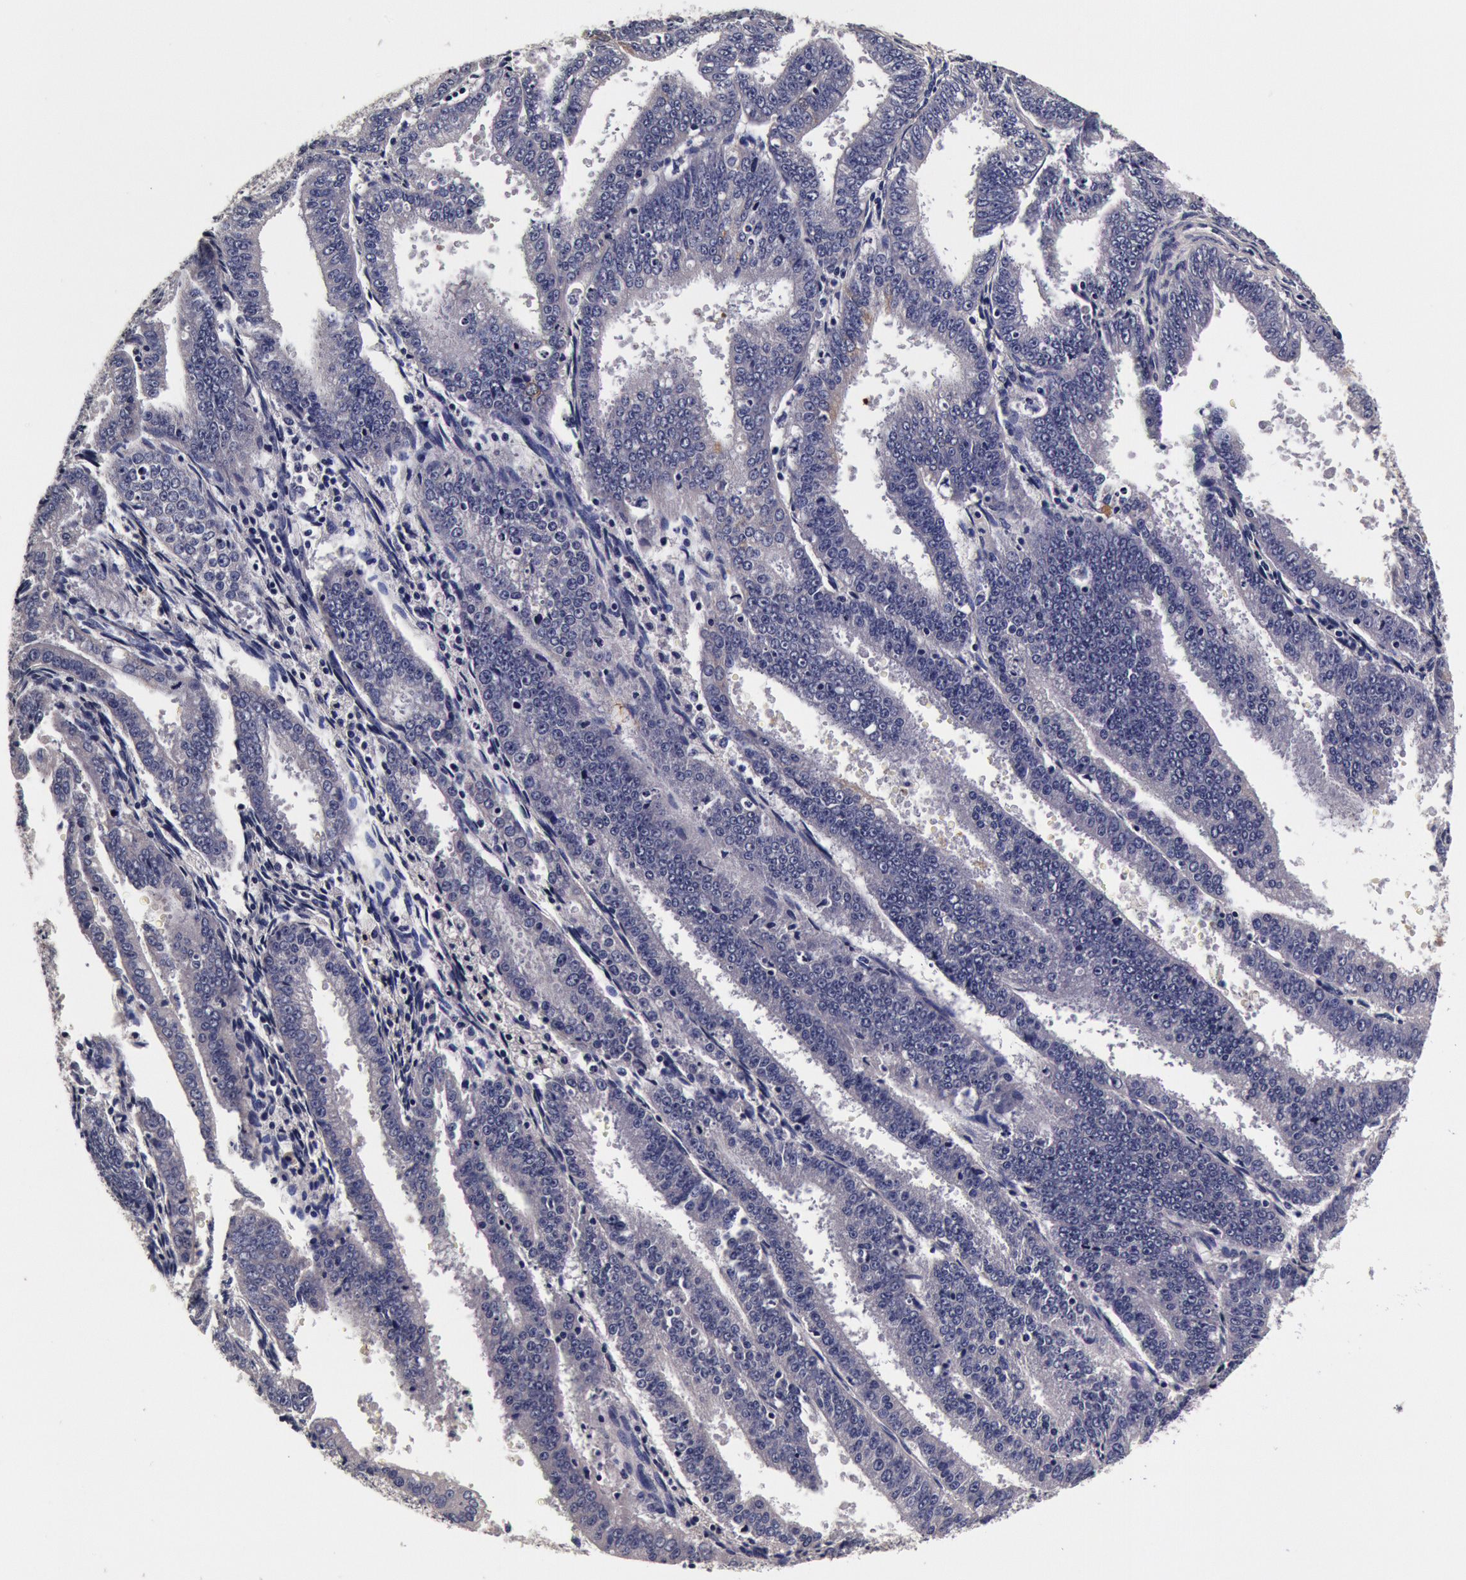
{"staining": {"intensity": "negative", "quantity": "none", "location": "none"}, "tissue": "endometrial cancer", "cell_type": "Tumor cells", "image_type": "cancer", "snomed": [{"axis": "morphology", "description": "Adenocarcinoma, NOS"}, {"axis": "topography", "description": "Endometrium"}], "caption": "The histopathology image demonstrates no staining of tumor cells in endometrial adenocarcinoma. (Stains: DAB (3,3'-diaminobenzidine) immunohistochemistry (IHC) with hematoxylin counter stain, Microscopy: brightfield microscopy at high magnification).", "gene": "CCDC22", "patient": {"sex": "female", "age": 66}}